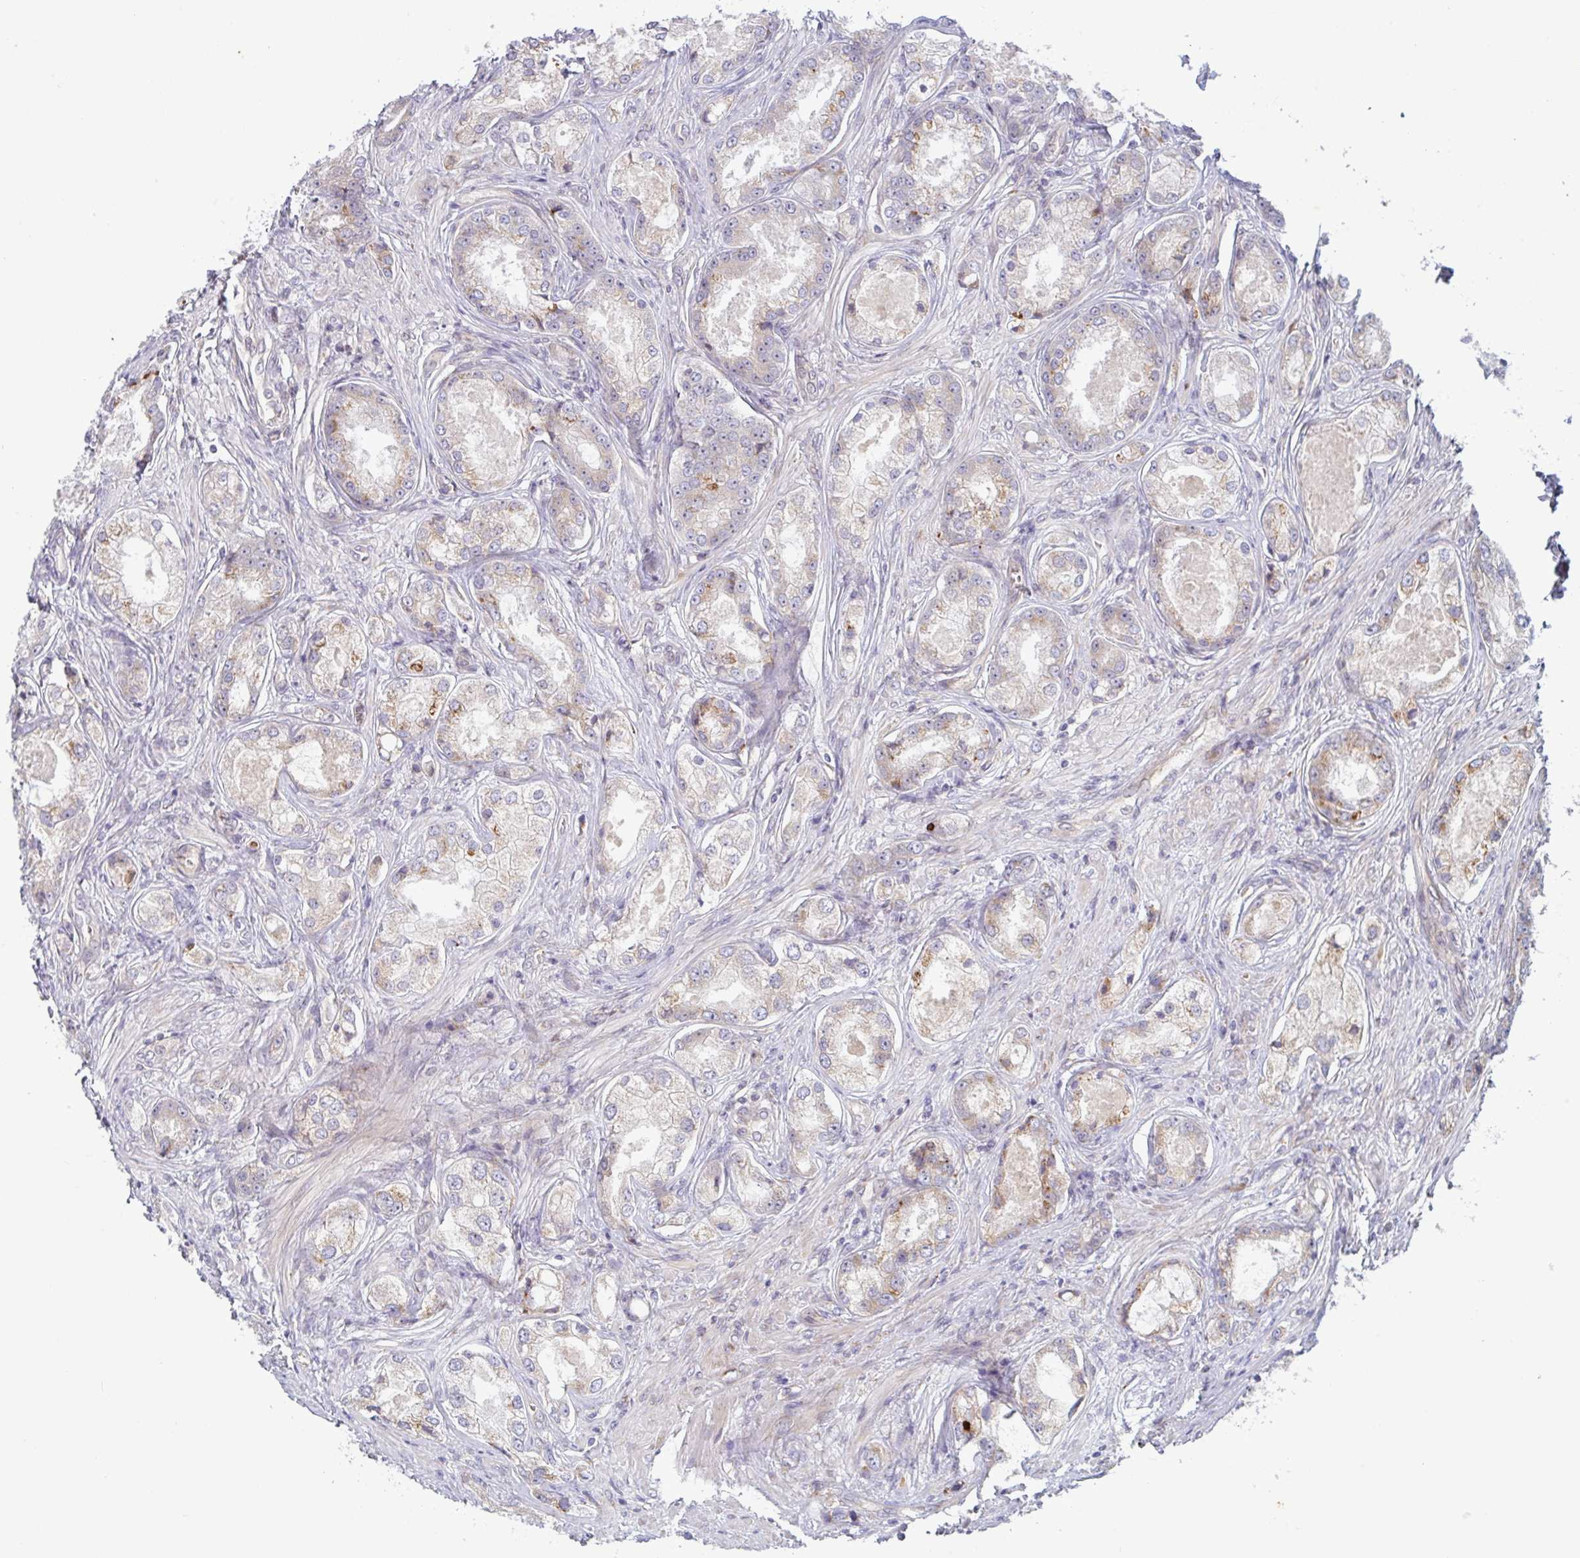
{"staining": {"intensity": "strong", "quantity": "25%-75%", "location": "cytoplasmic/membranous"}, "tissue": "prostate cancer", "cell_type": "Tumor cells", "image_type": "cancer", "snomed": [{"axis": "morphology", "description": "Adenocarcinoma, Low grade"}, {"axis": "topography", "description": "Prostate"}], "caption": "Protein expression analysis of prostate cancer (low-grade adenocarcinoma) shows strong cytoplasmic/membranous expression in about 25%-75% of tumor cells.", "gene": "RIT1", "patient": {"sex": "male", "age": 68}}